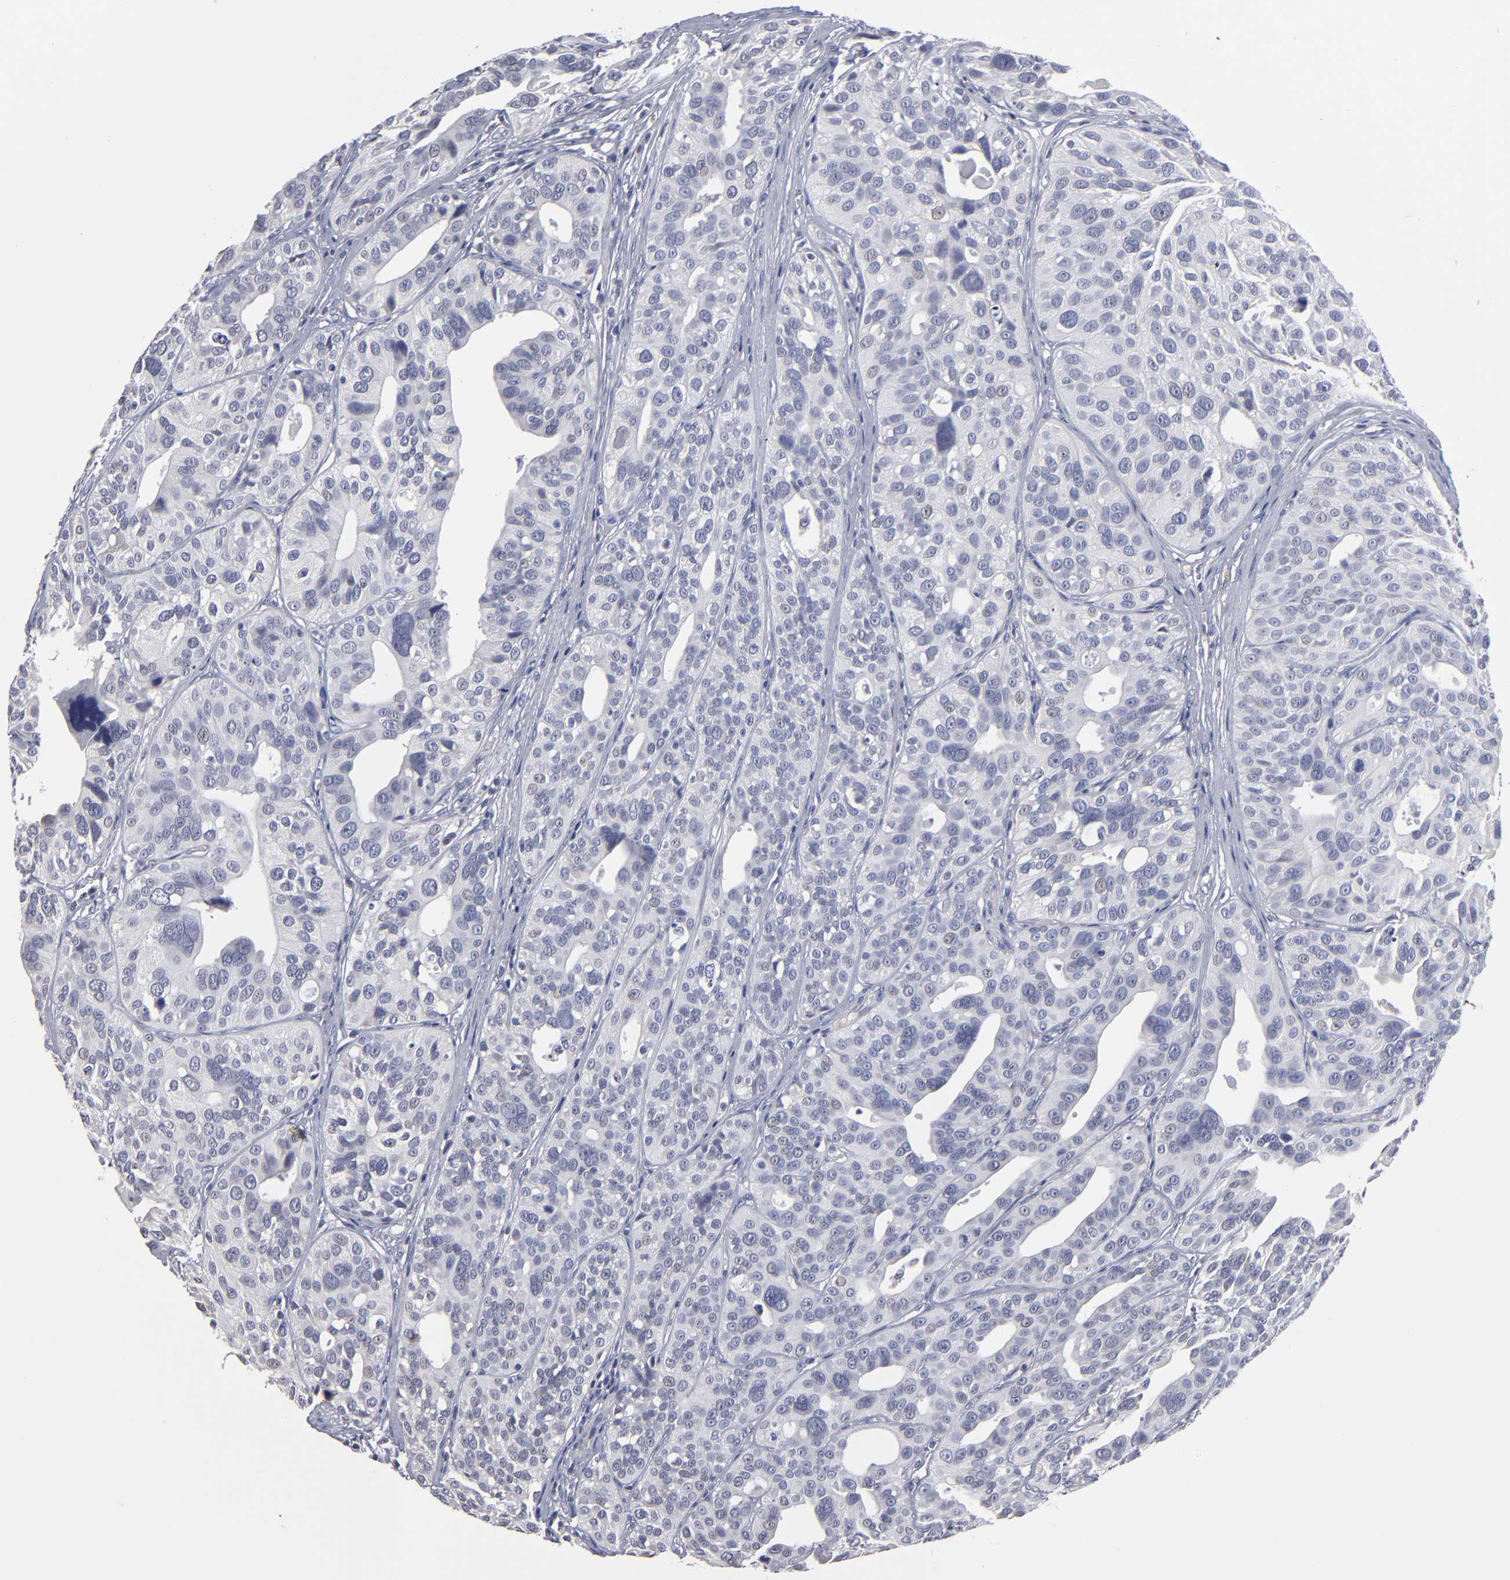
{"staining": {"intensity": "negative", "quantity": "none", "location": "none"}, "tissue": "urothelial cancer", "cell_type": "Tumor cells", "image_type": "cancer", "snomed": [{"axis": "morphology", "description": "Urothelial carcinoma, High grade"}, {"axis": "topography", "description": "Urinary bladder"}], "caption": "Urothelial cancer stained for a protein using IHC reveals no positivity tumor cells.", "gene": "RPH3A", "patient": {"sex": "male", "age": 56}}